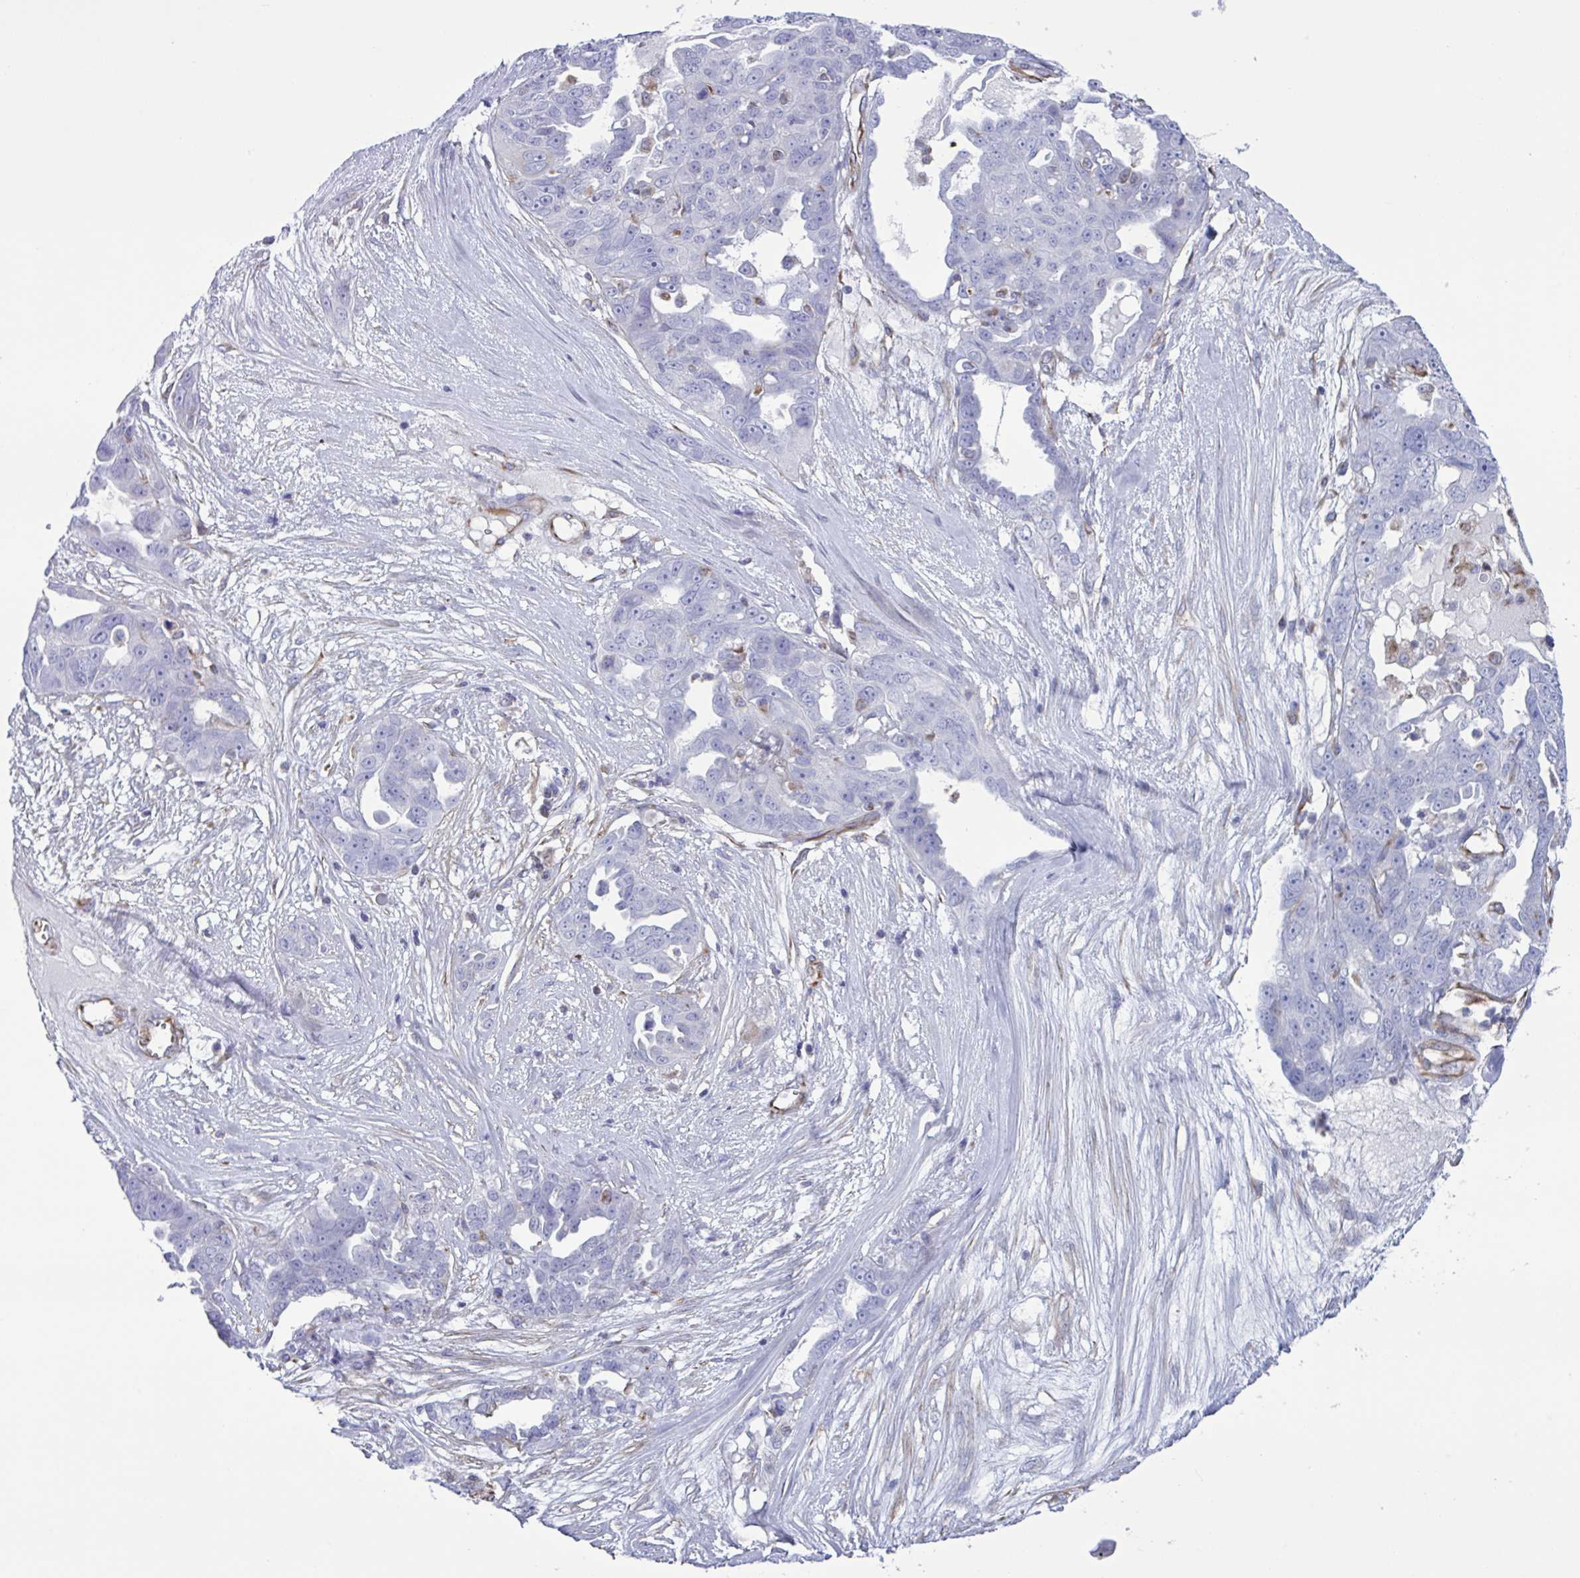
{"staining": {"intensity": "negative", "quantity": "none", "location": "none"}, "tissue": "ovarian cancer", "cell_type": "Tumor cells", "image_type": "cancer", "snomed": [{"axis": "morphology", "description": "Carcinoma, endometroid"}, {"axis": "topography", "description": "Ovary"}], "caption": "Immunohistochemical staining of ovarian cancer (endometroid carcinoma) exhibits no significant positivity in tumor cells. The staining is performed using DAB brown chromogen with nuclei counter-stained in using hematoxylin.", "gene": "TMEM86B", "patient": {"sex": "female", "age": 70}}